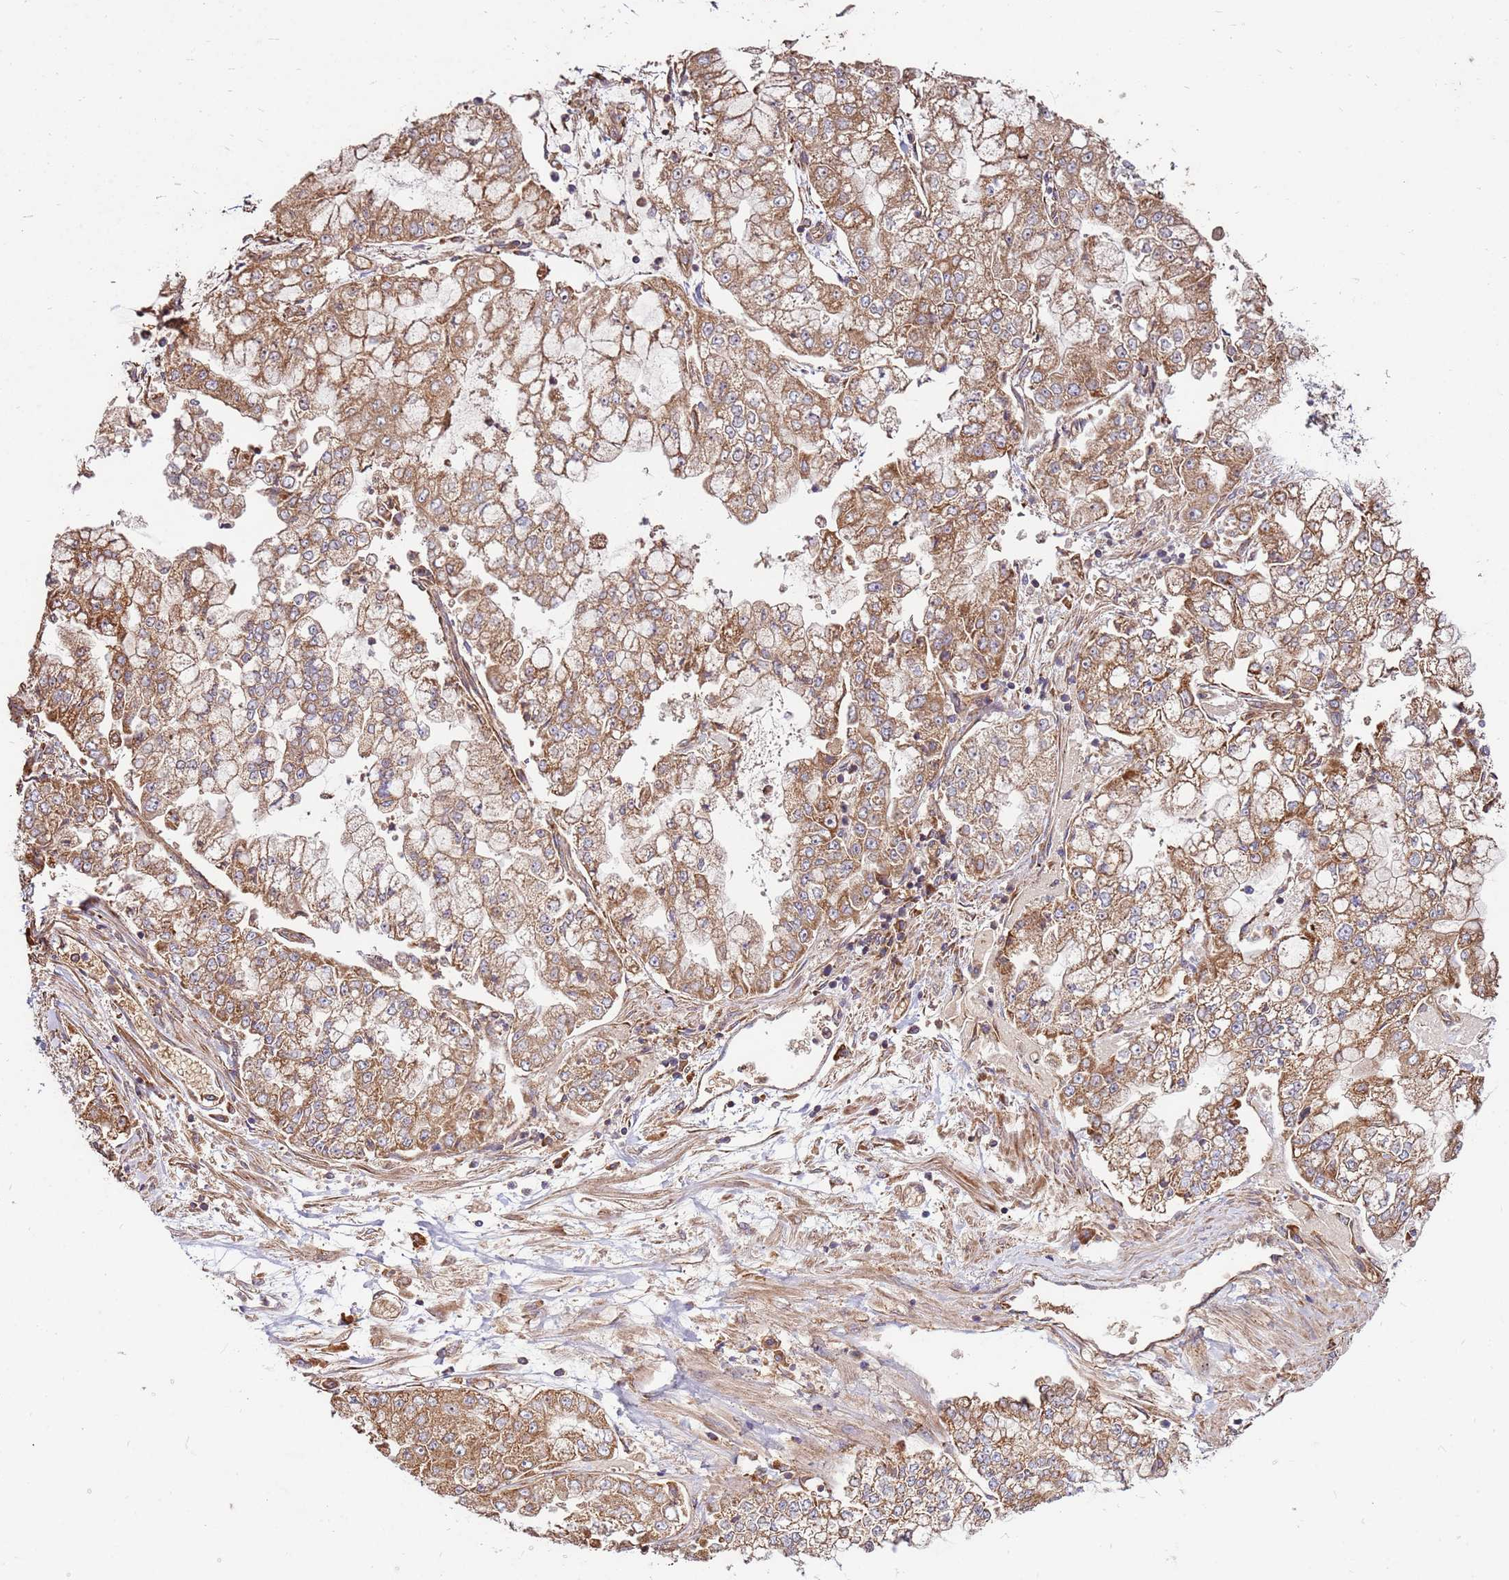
{"staining": {"intensity": "moderate", "quantity": ">75%", "location": "cytoplasmic/membranous"}, "tissue": "stomach cancer", "cell_type": "Tumor cells", "image_type": "cancer", "snomed": [{"axis": "morphology", "description": "Adenocarcinoma, NOS"}, {"axis": "topography", "description": "Stomach"}], "caption": "Immunohistochemistry of human stomach cancer demonstrates medium levels of moderate cytoplasmic/membranous expression in approximately >75% of tumor cells.", "gene": "SLC44A5", "patient": {"sex": "male", "age": 76}}